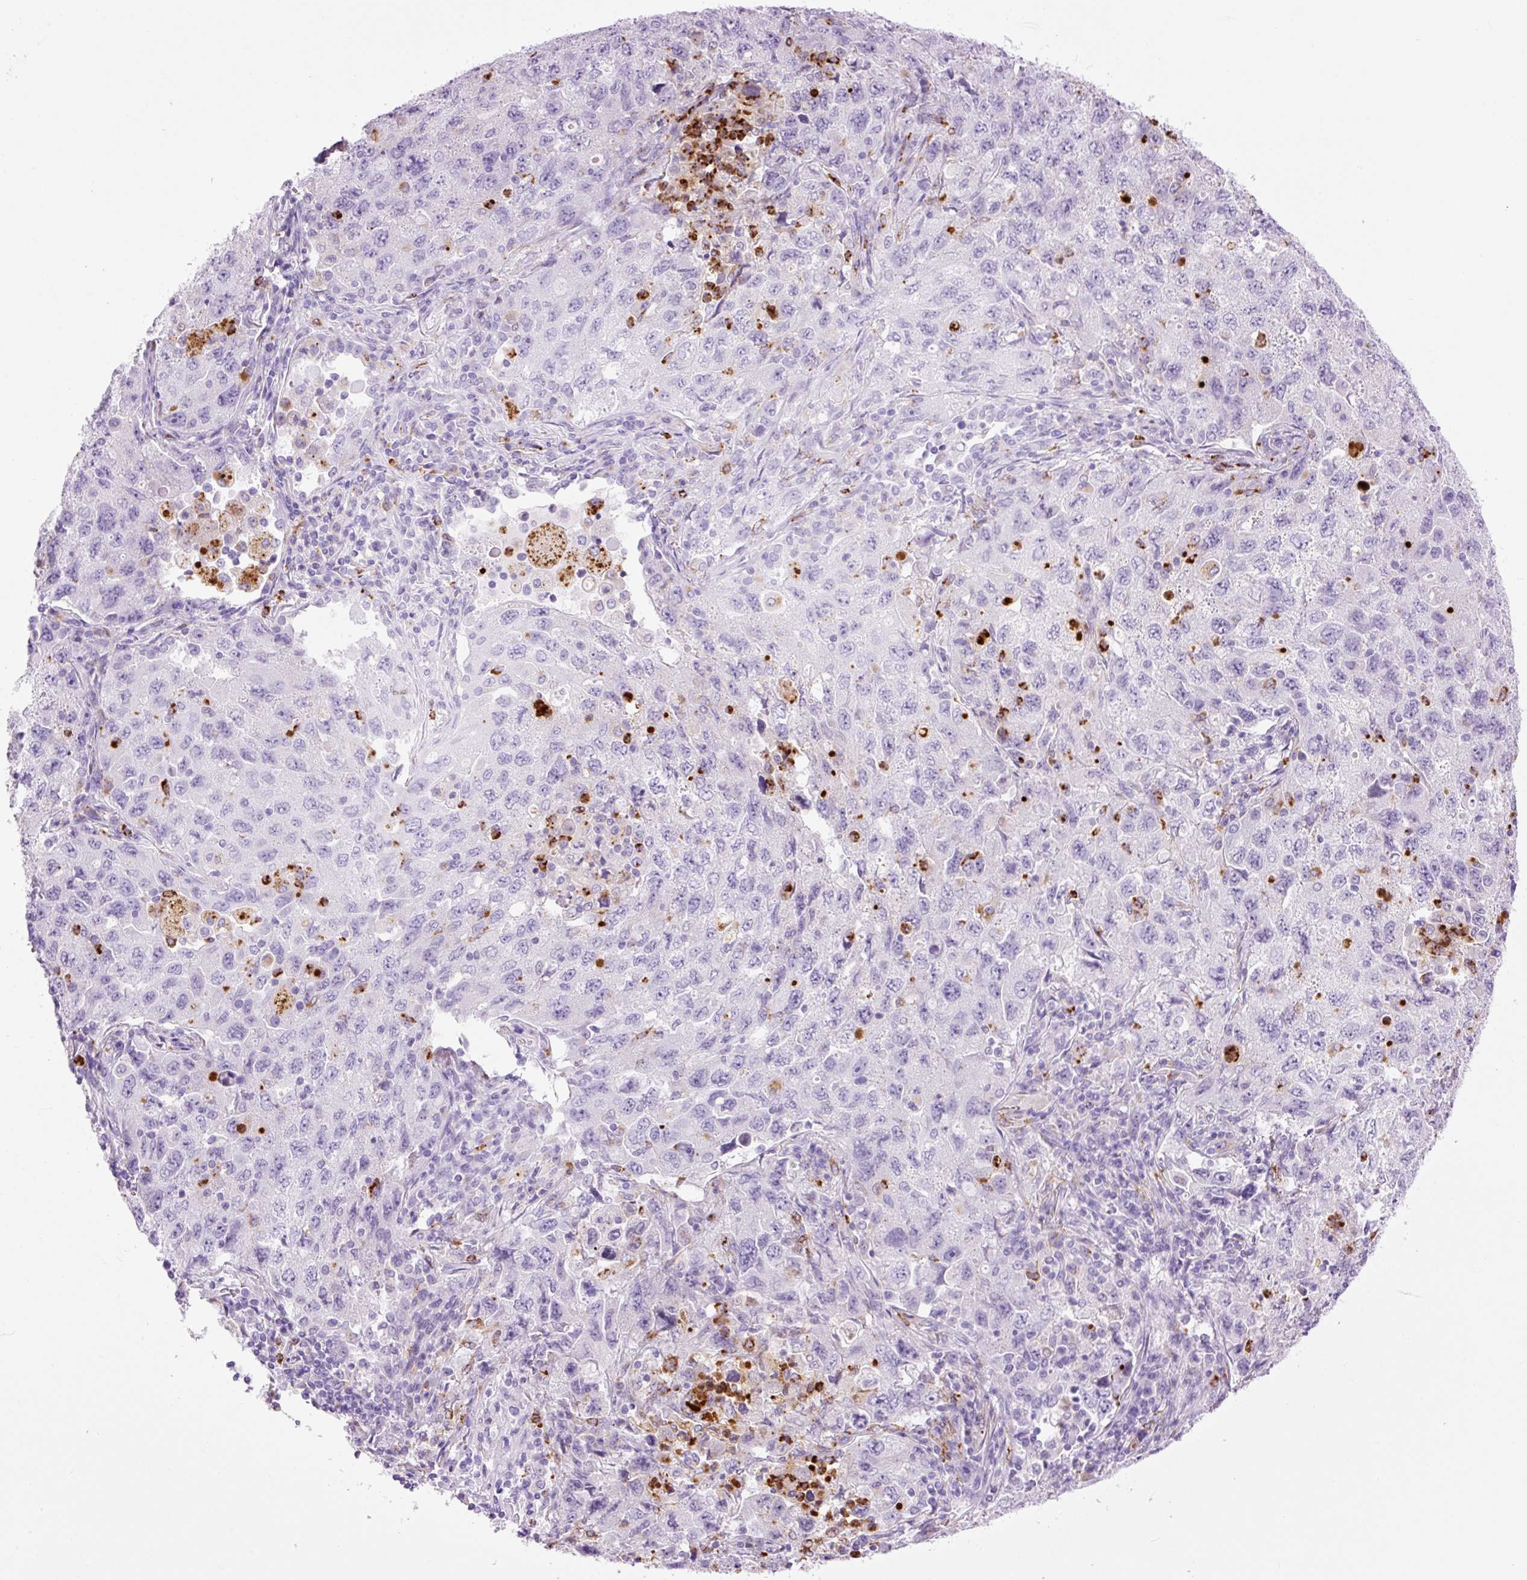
{"staining": {"intensity": "negative", "quantity": "none", "location": "none"}, "tissue": "lung cancer", "cell_type": "Tumor cells", "image_type": "cancer", "snomed": [{"axis": "morphology", "description": "Adenocarcinoma, NOS"}, {"axis": "topography", "description": "Lung"}], "caption": "Lung cancer stained for a protein using immunohistochemistry (IHC) shows no positivity tumor cells.", "gene": "LYZ", "patient": {"sex": "female", "age": 57}}